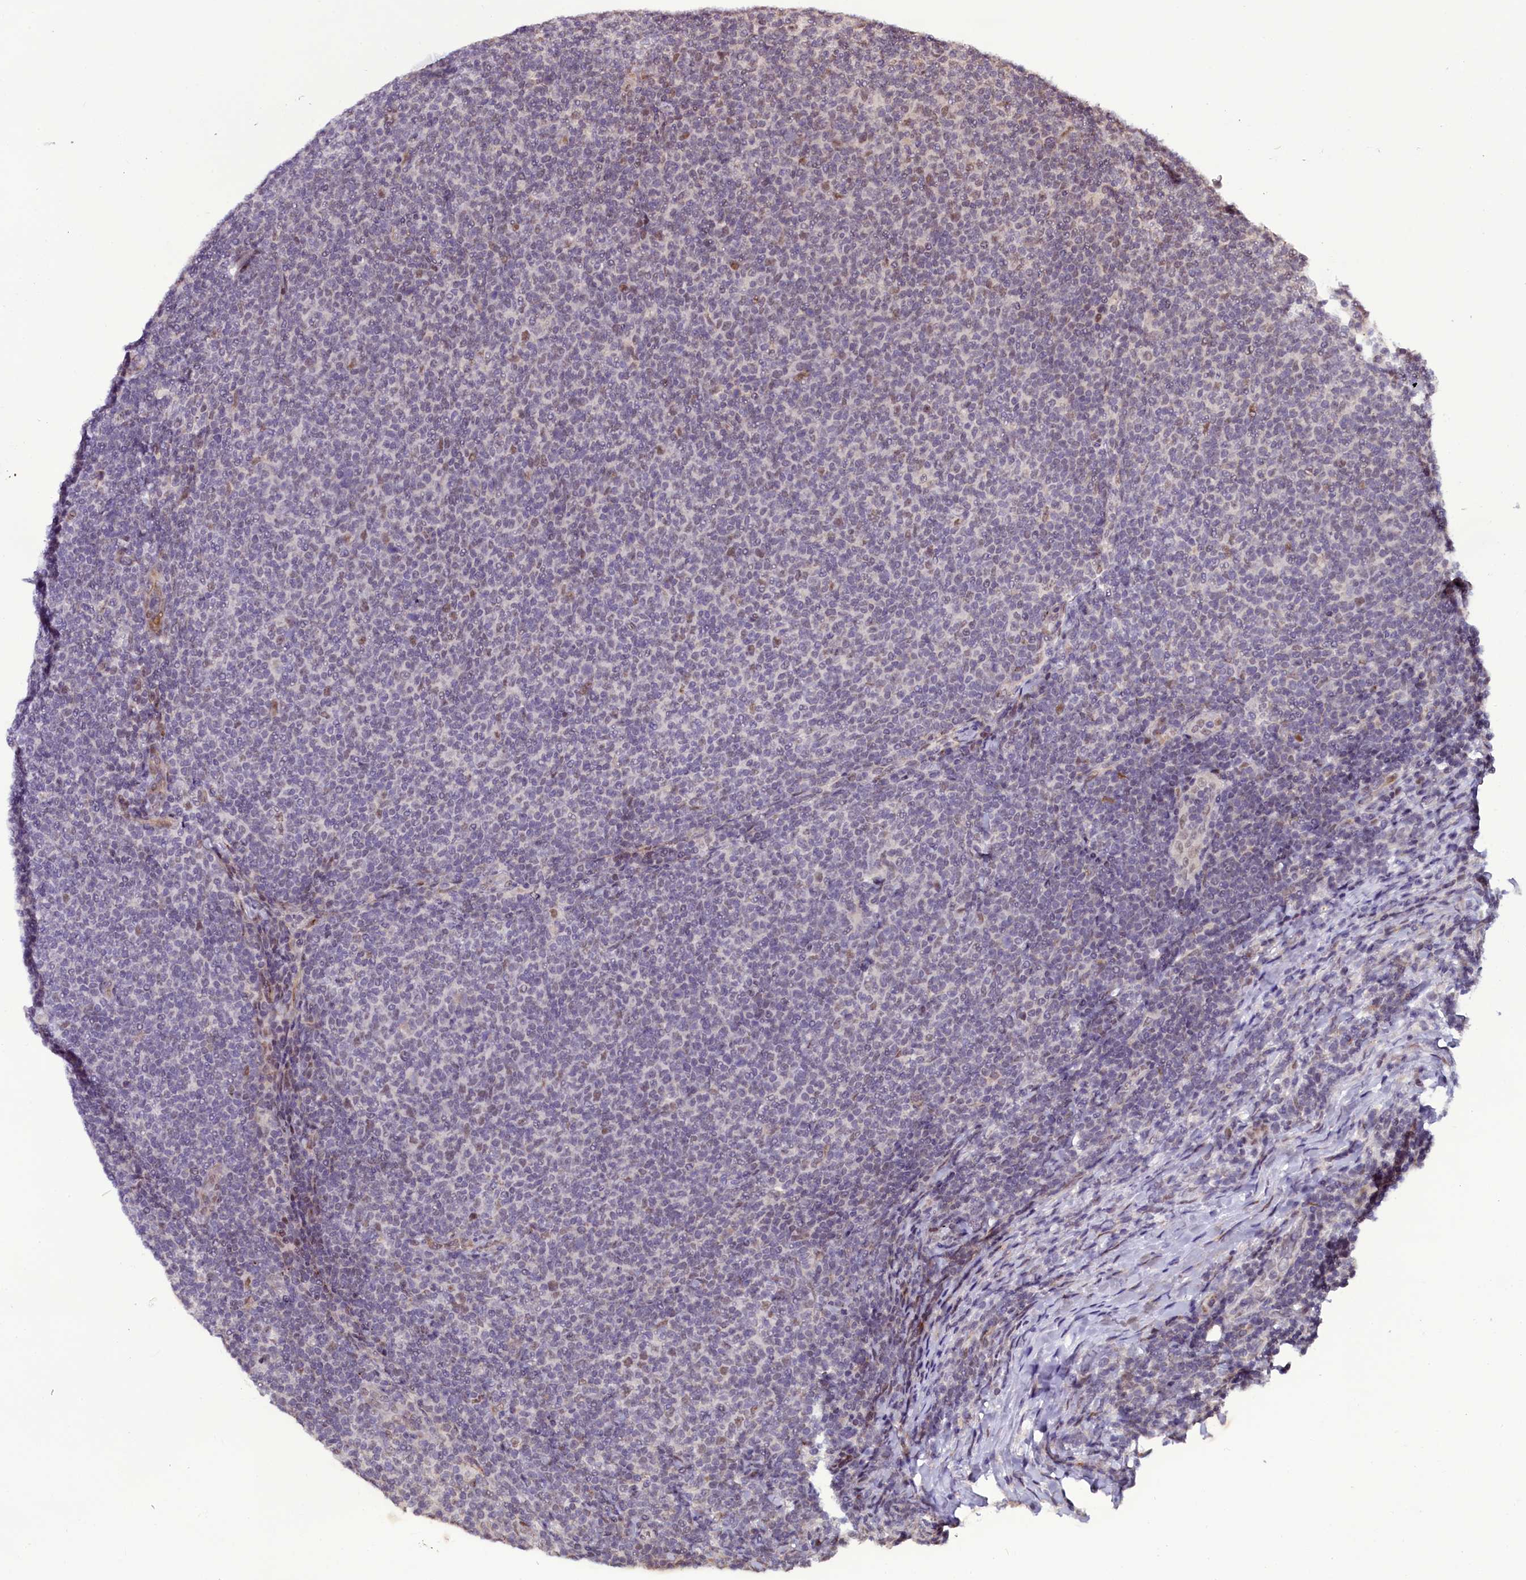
{"staining": {"intensity": "weak", "quantity": "<25%", "location": "nuclear"}, "tissue": "lymphoma", "cell_type": "Tumor cells", "image_type": "cancer", "snomed": [{"axis": "morphology", "description": "Malignant lymphoma, non-Hodgkin's type, Low grade"}, {"axis": "topography", "description": "Lymph node"}], "caption": "Immunohistochemistry (IHC) photomicrograph of neoplastic tissue: human low-grade malignant lymphoma, non-Hodgkin's type stained with DAB (3,3'-diaminobenzidine) reveals no significant protein expression in tumor cells.", "gene": "RPUSD2", "patient": {"sex": "male", "age": 66}}